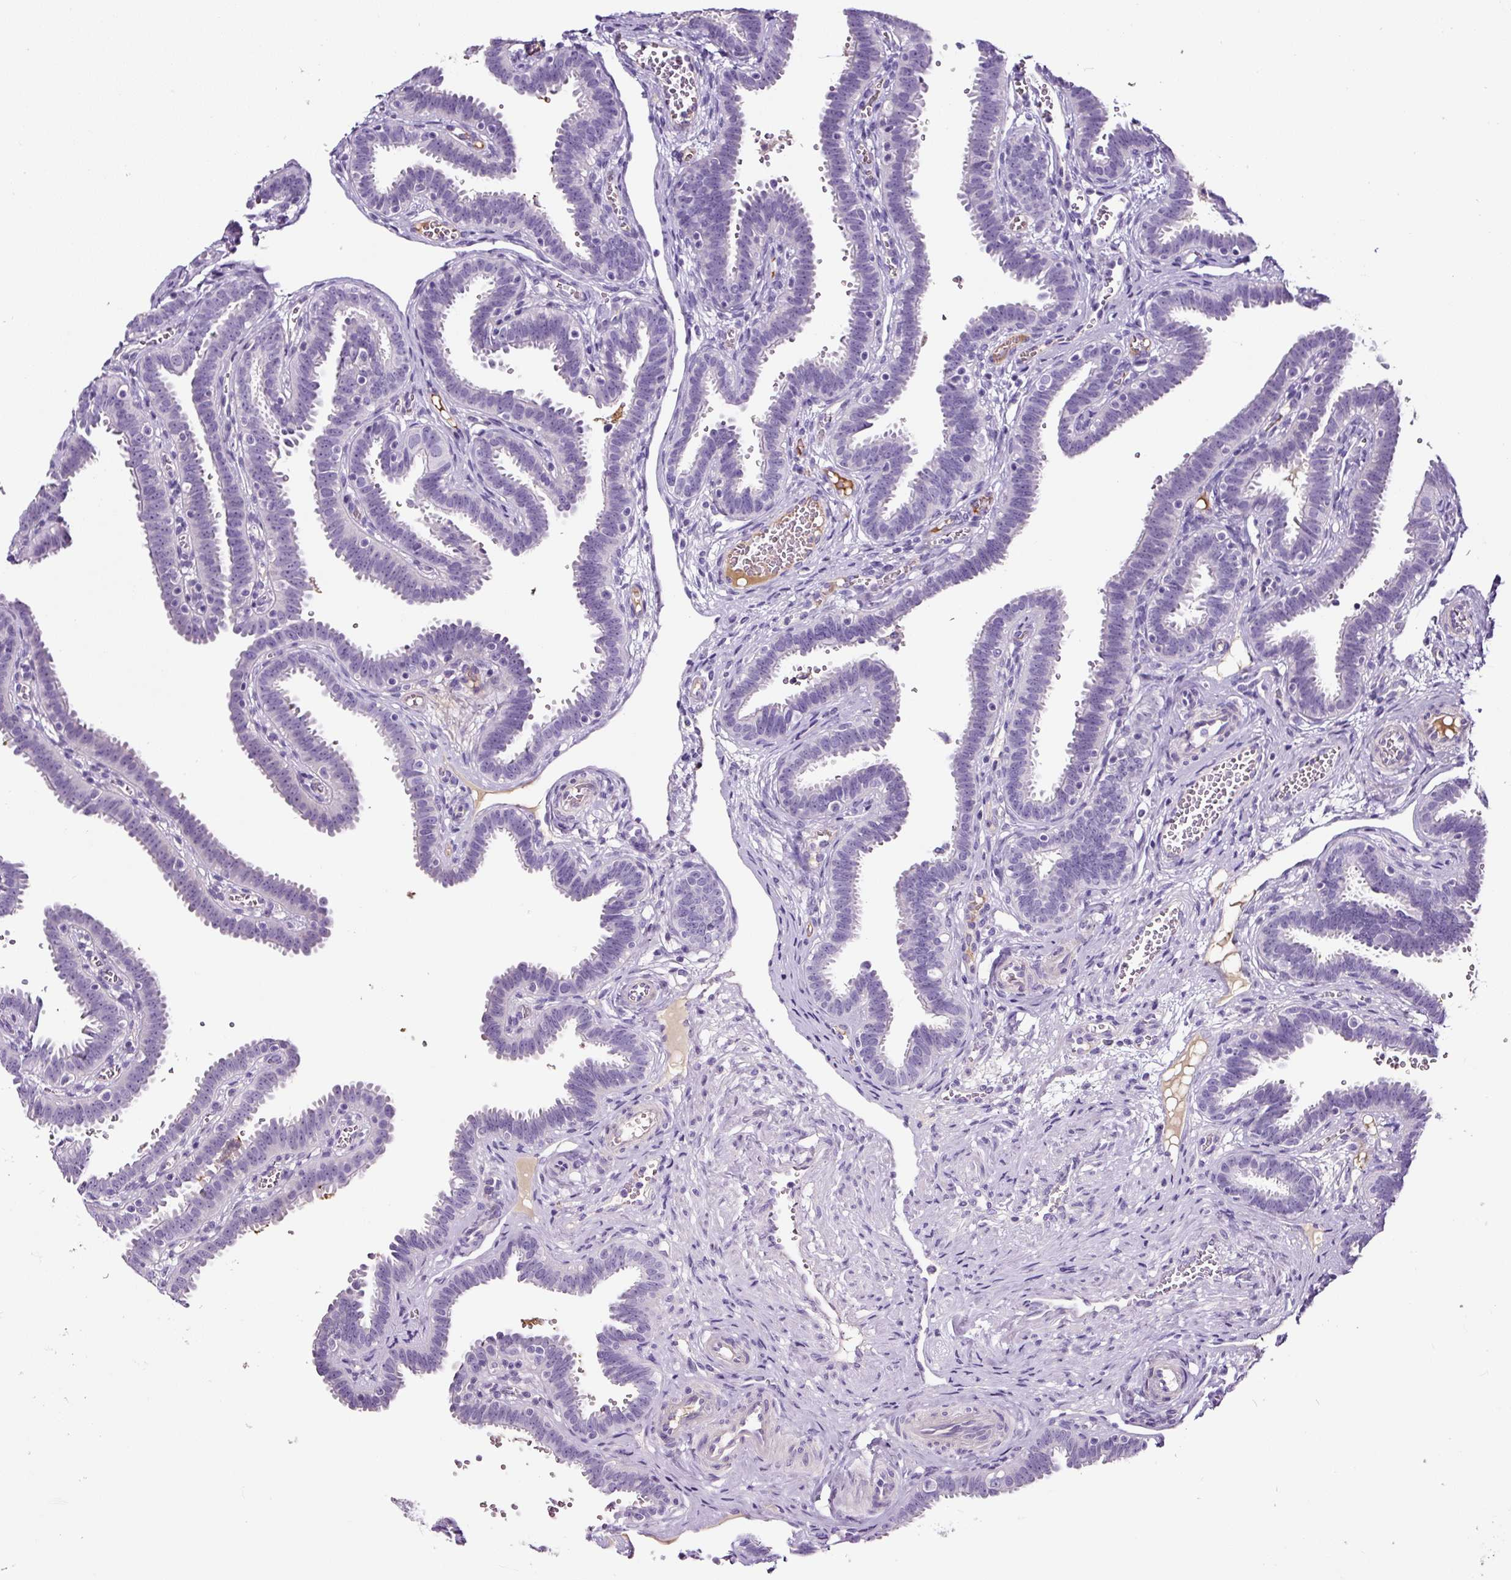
{"staining": {"intensity": "negative", "quantity": "none", "location": "none"}, "tissue": "fallopian tube", "cell_type": "Glandular cells", "image_type": "normal", "snomed": [{"axis": "morphology", "description": "Normal tissue, NOS"}, {"axis": "topography", "description": "Fallopian tube"}], "caption": "Glandular cells show no significant protein positivity in normal fallopian tube.", "gene": "OR14A2", "patient": {"sex": "female", "age": 37}}